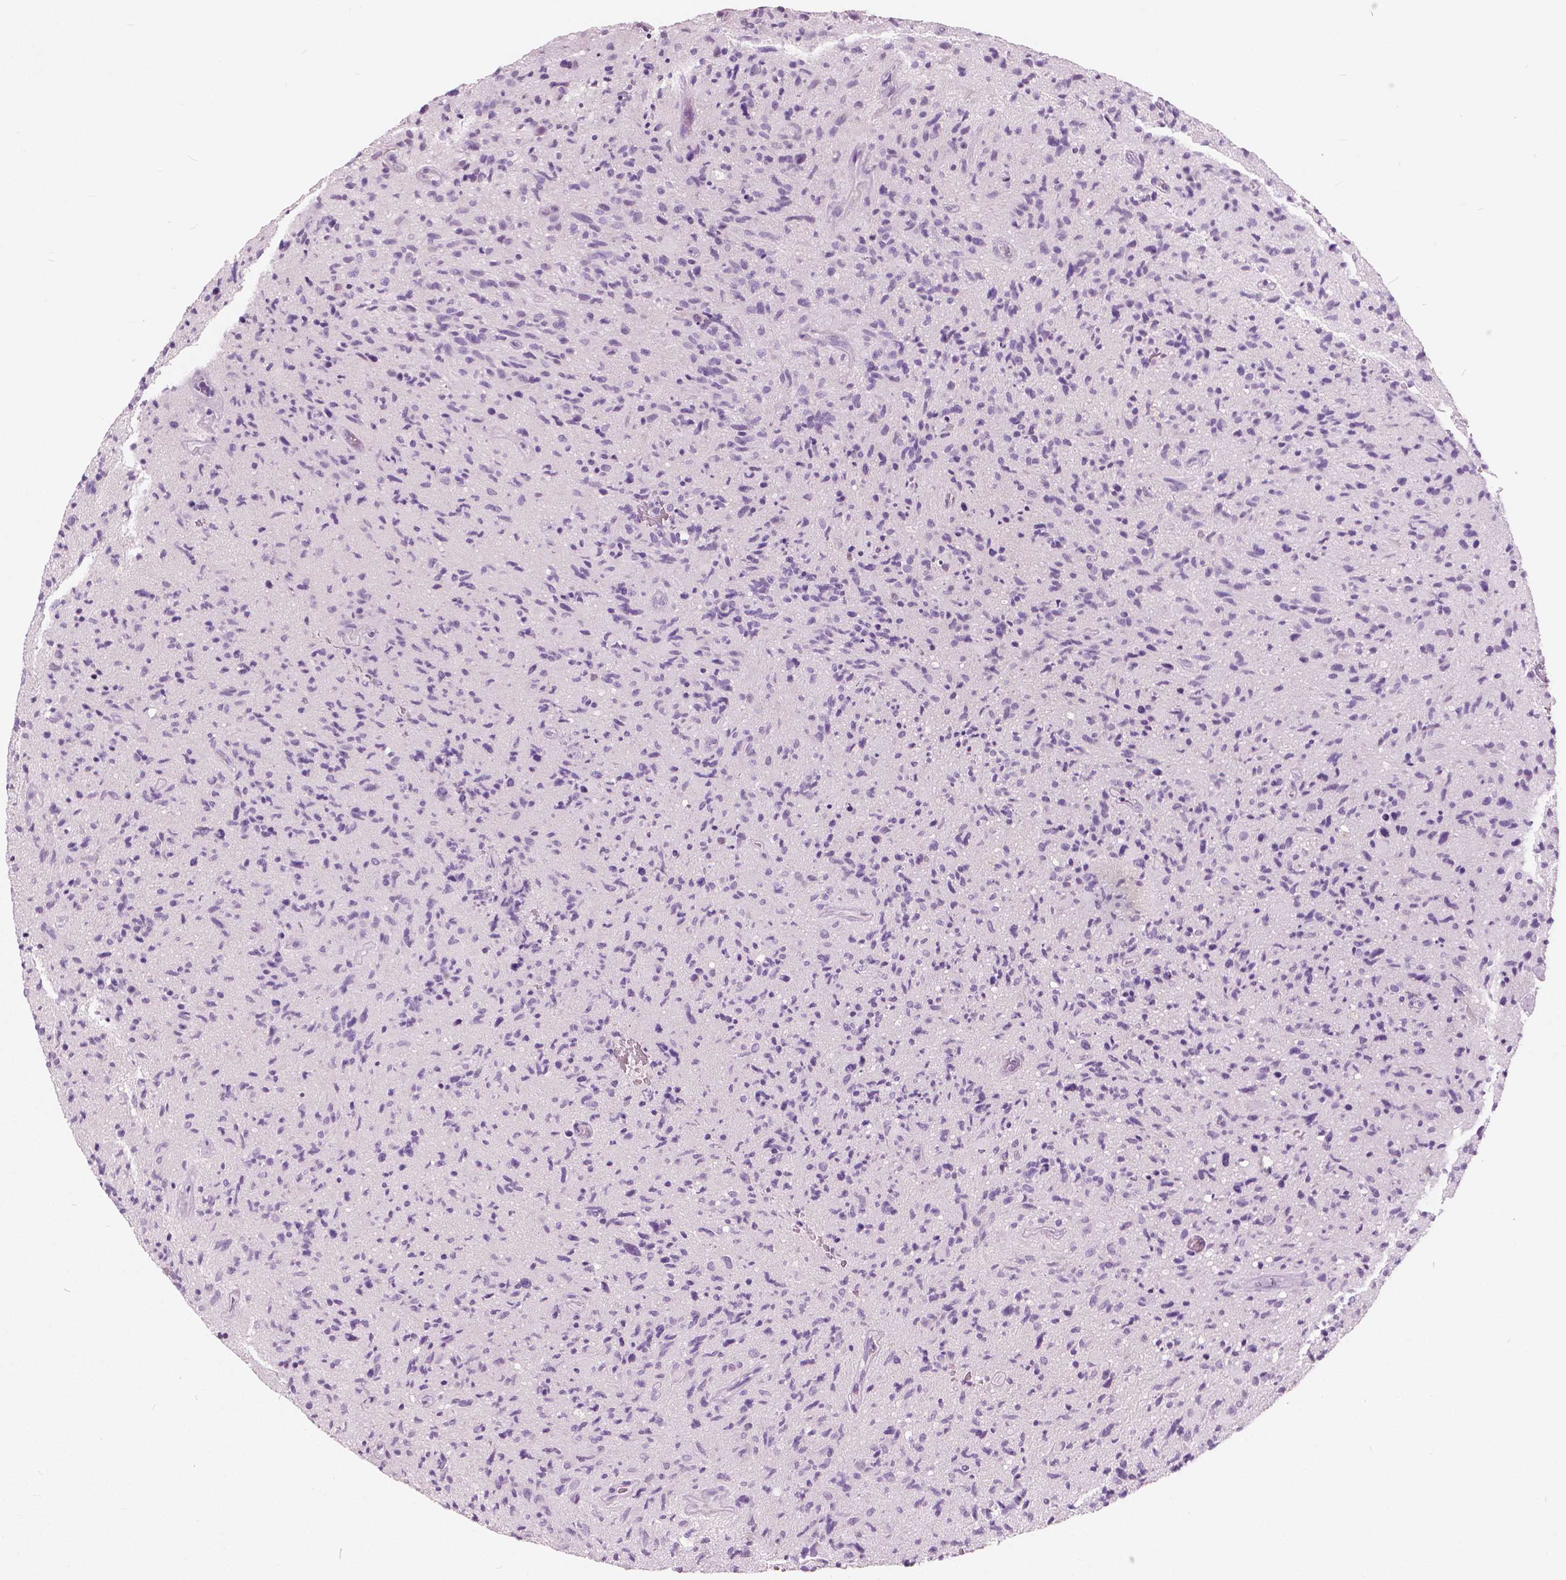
{"staining": {"intensity": "negative", "quantity": "none", "location": "none"}, "tissue": "glioma", "cell_type": "Tumor cells", "image_type": "cancer", "snomed": [{"axis": "morphology", "description": "Glioma, malignant, High grade"}, {"axis": "topography", "description": "Brain"}], "caption": "The immunohistochemistry photomicrograph has no significant staining in tumor cells of malignant high-grade glioma tissue.", "gene": "GALM", "patient": {"sex": "male", "age": 54}}